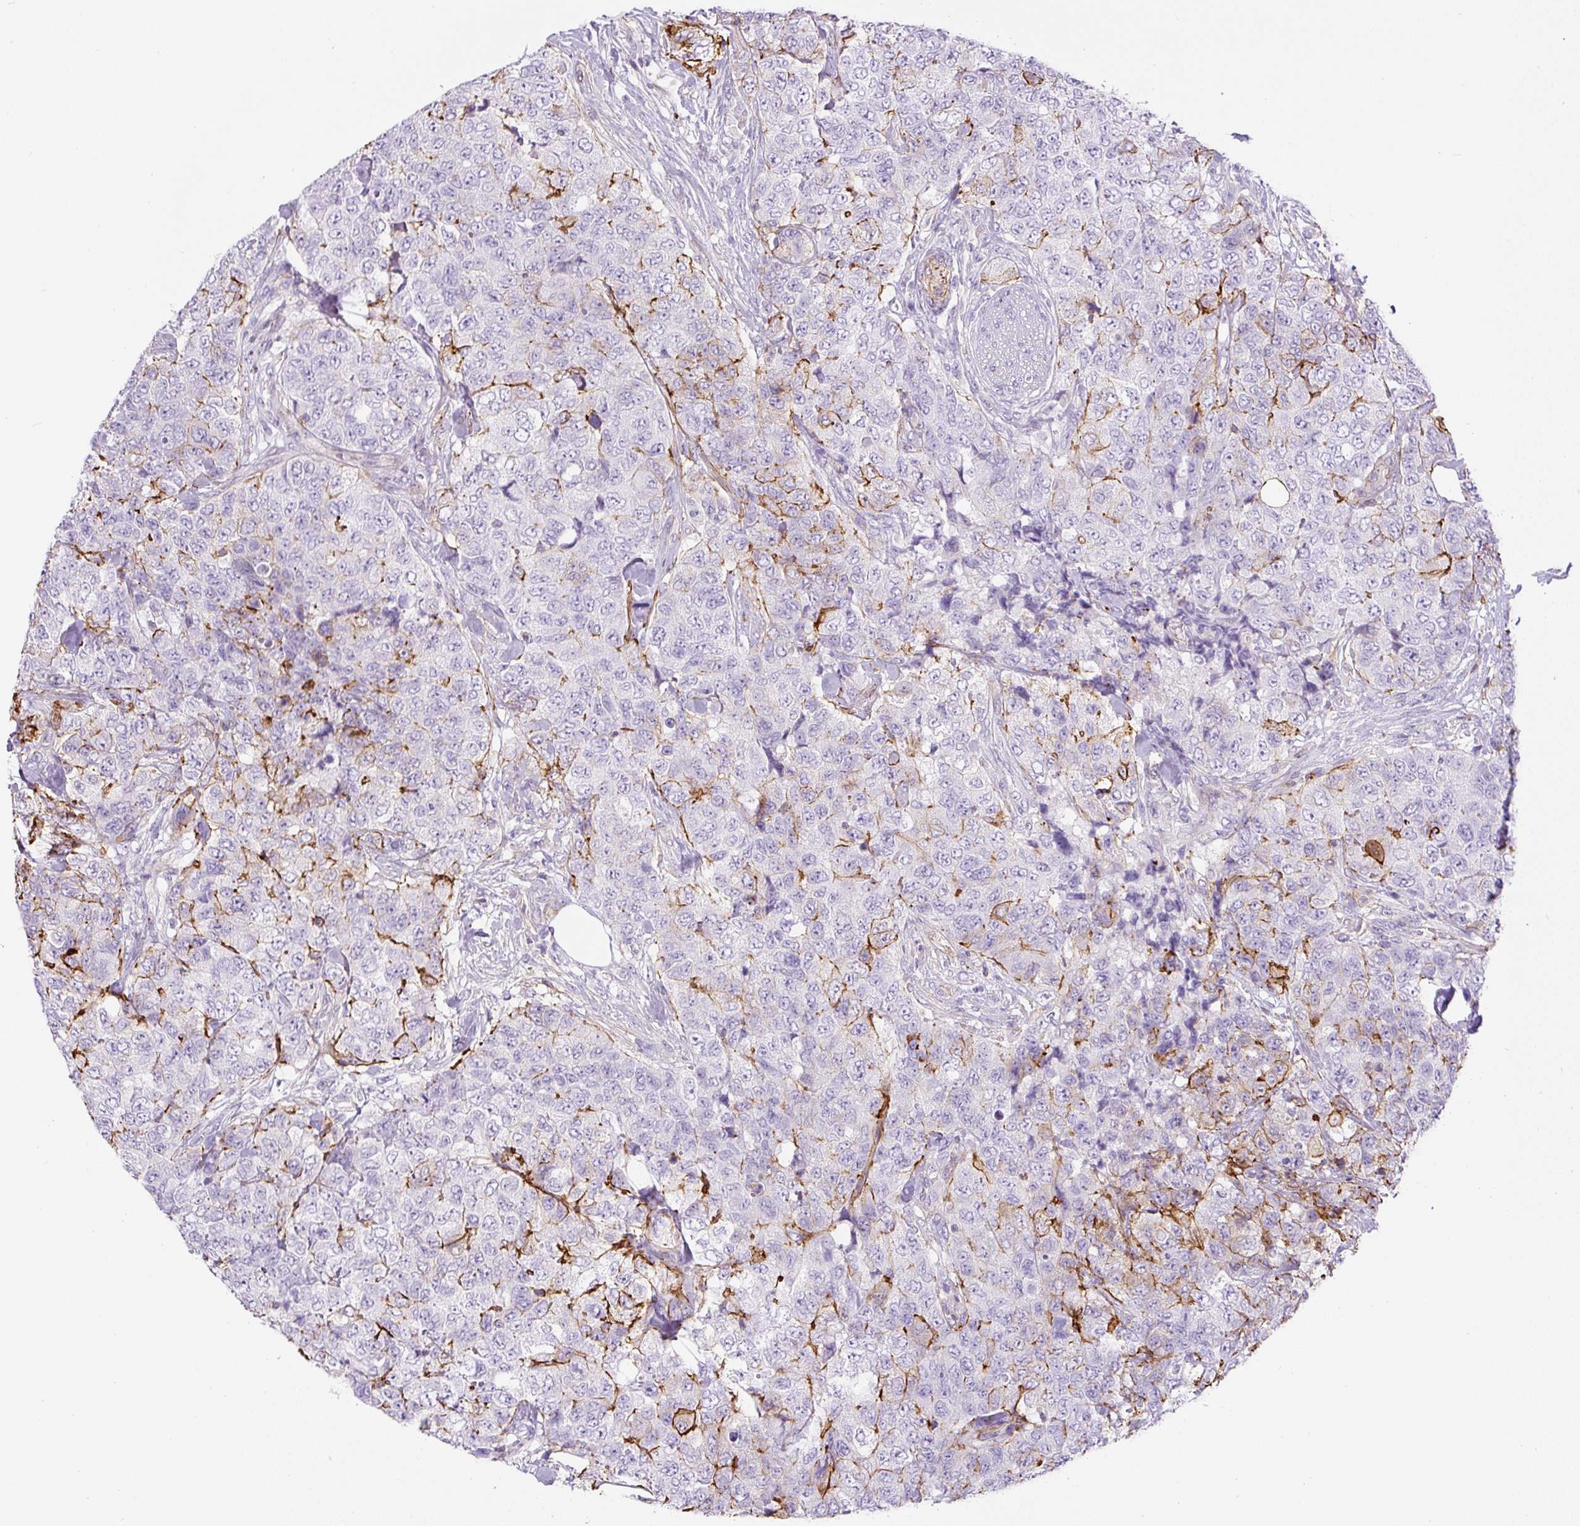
{"staining": {"intensity": "negative", "quantity": "none", "location": "none"}, "tissue": "urothelial cancer", "cell_type": "Tumor cells", "image_type": "cancer", "snomed": [{"axis": "morphology", "description": "Urothelial carcinoma, High grade"}, {"axis": "topography", "description": "Urinary bladder"}], "caption": "An IHC micrograph of urothelial carcinoma (high-grade) is shown. There is no staining in tumor cells of urothelial carcinoma (high-grade).", "gene": "B3GALT5", "patient": {"sex": "female", "age": 78}}